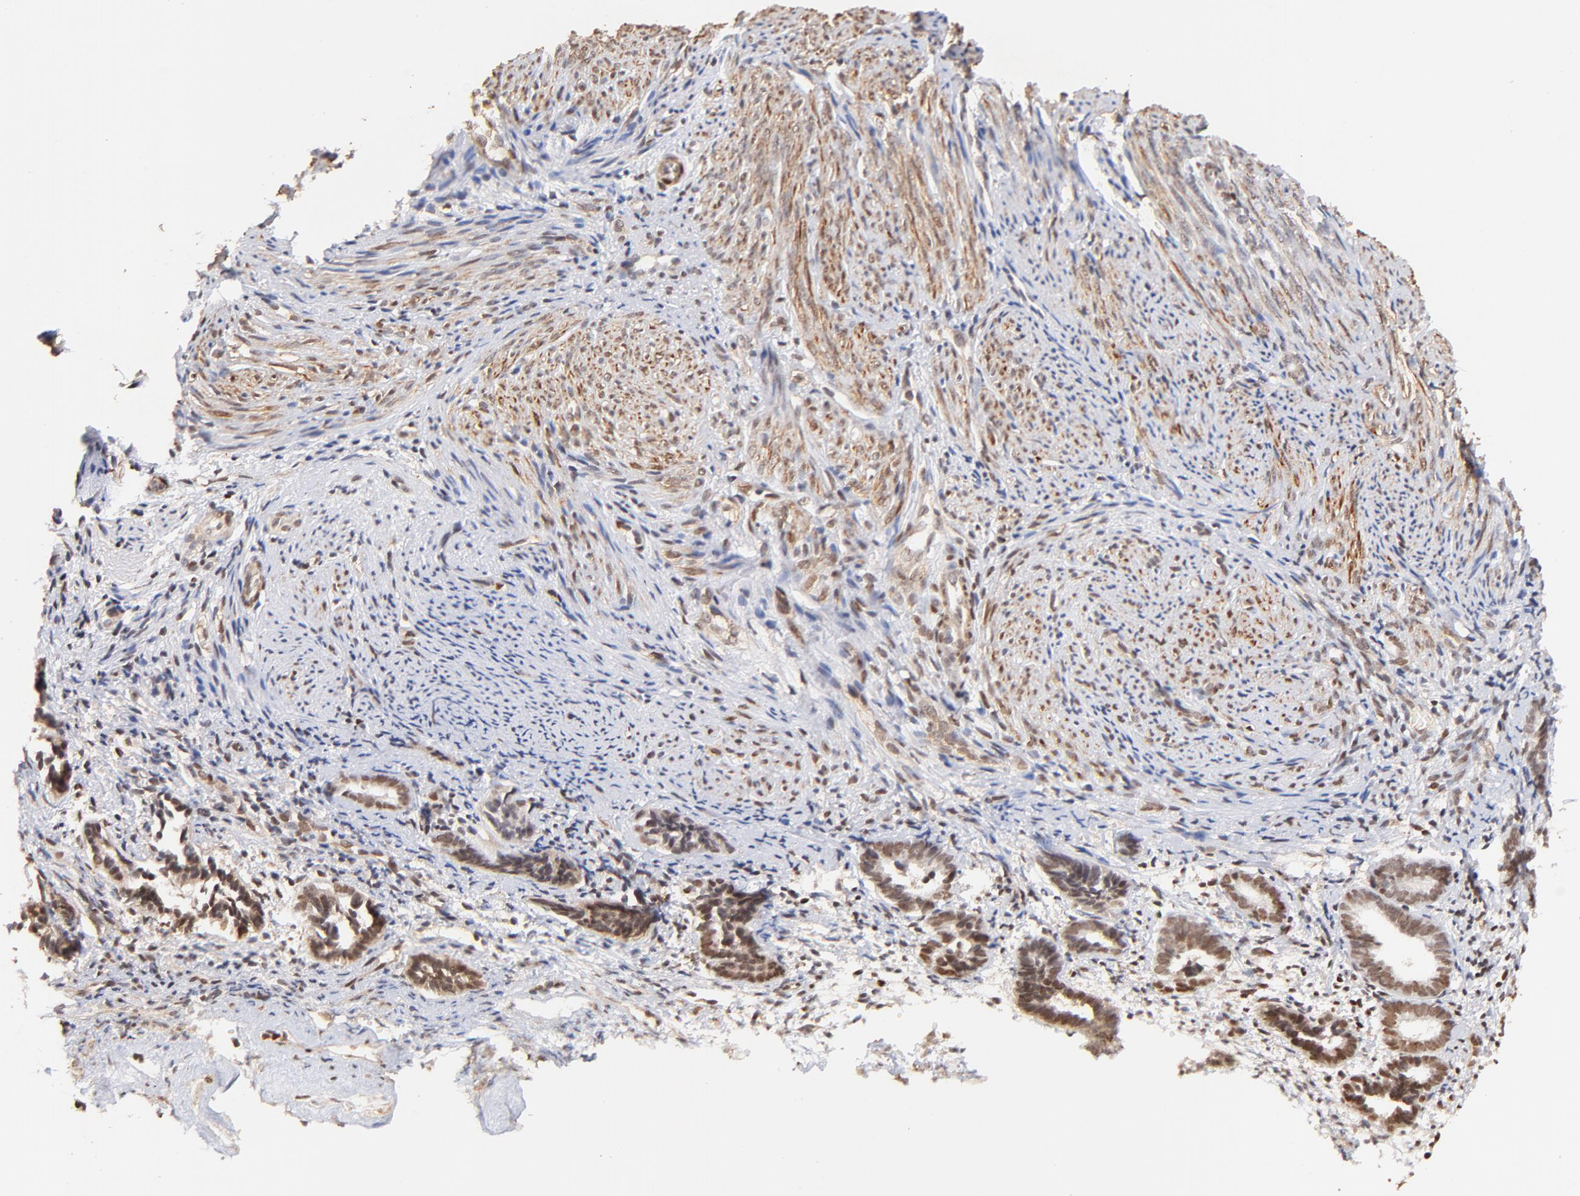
{"staining": {"intensity": "negative", "quantity": "none", "location": "none"}, "tissue": "endometrium", "cell_type": "Cells in endometrial stroma", "image_type": "normal", "snomed": [{"axis": "morphology", "description": "Normal tissue, NOS"}, {"axis": "topography", "description": "Smooth muscle"}, {"axis": "topography", "description": "Endometrium"}], "caption": "DAB (3,3'-diaminobenzidine) immunohistochemical staining of unremarkable human endometrium reveals no significant staining in cells in endometrial stroma. The staining is performed using DAB (3,3'-diaminobenzidine) brown chromogen with nuclei counter-stained in using hematoxylin.", "gene": "ZFP92", "patient": {"sex": "female", "age": 57}}